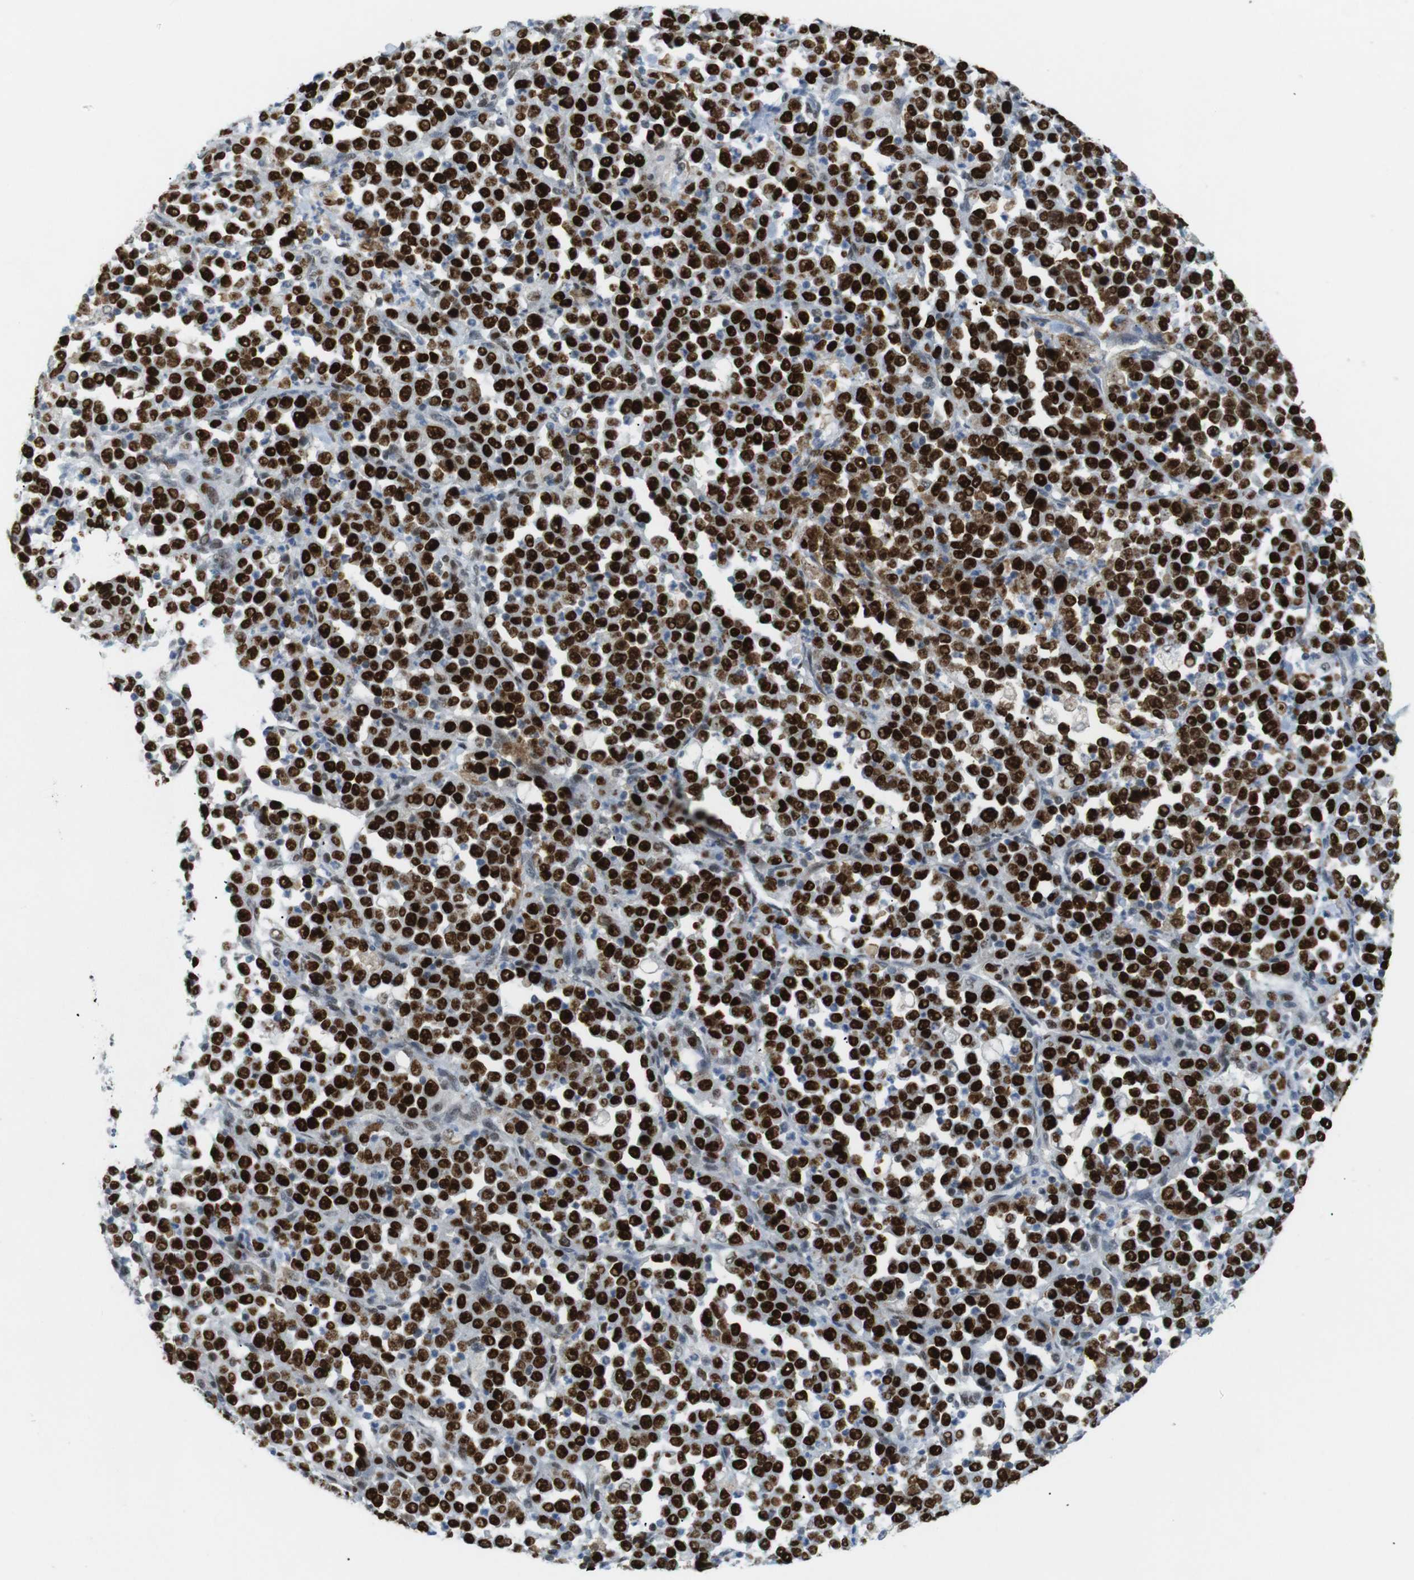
{"staining": {"intensity": "strong", "quantity": ">75%", "location": "nuclear"}, "tissue": "stomach cancer", "cell_type": "Tumor cells", "image_type": "cancer", "snomed": [{"axis": "morphology", "description": "Normal tissue, NOS"}, {"axis": "morphology", "description": "Adenocarcinoma, NOS"}, {"axis": "topography", "description": "Stomach, upper"}, {"axis": "topography", "description": "Stomach"}], "caption": "Immunohistochemistry (IHC) histopathology image of adenocarcinoma (stomach) stained for a protein (brown), which reveals high levels of strong nuclear staining in about >75% of tumor cells.", "gene": "RIOX2", "patient": {"sex": "male", "age": 59}}